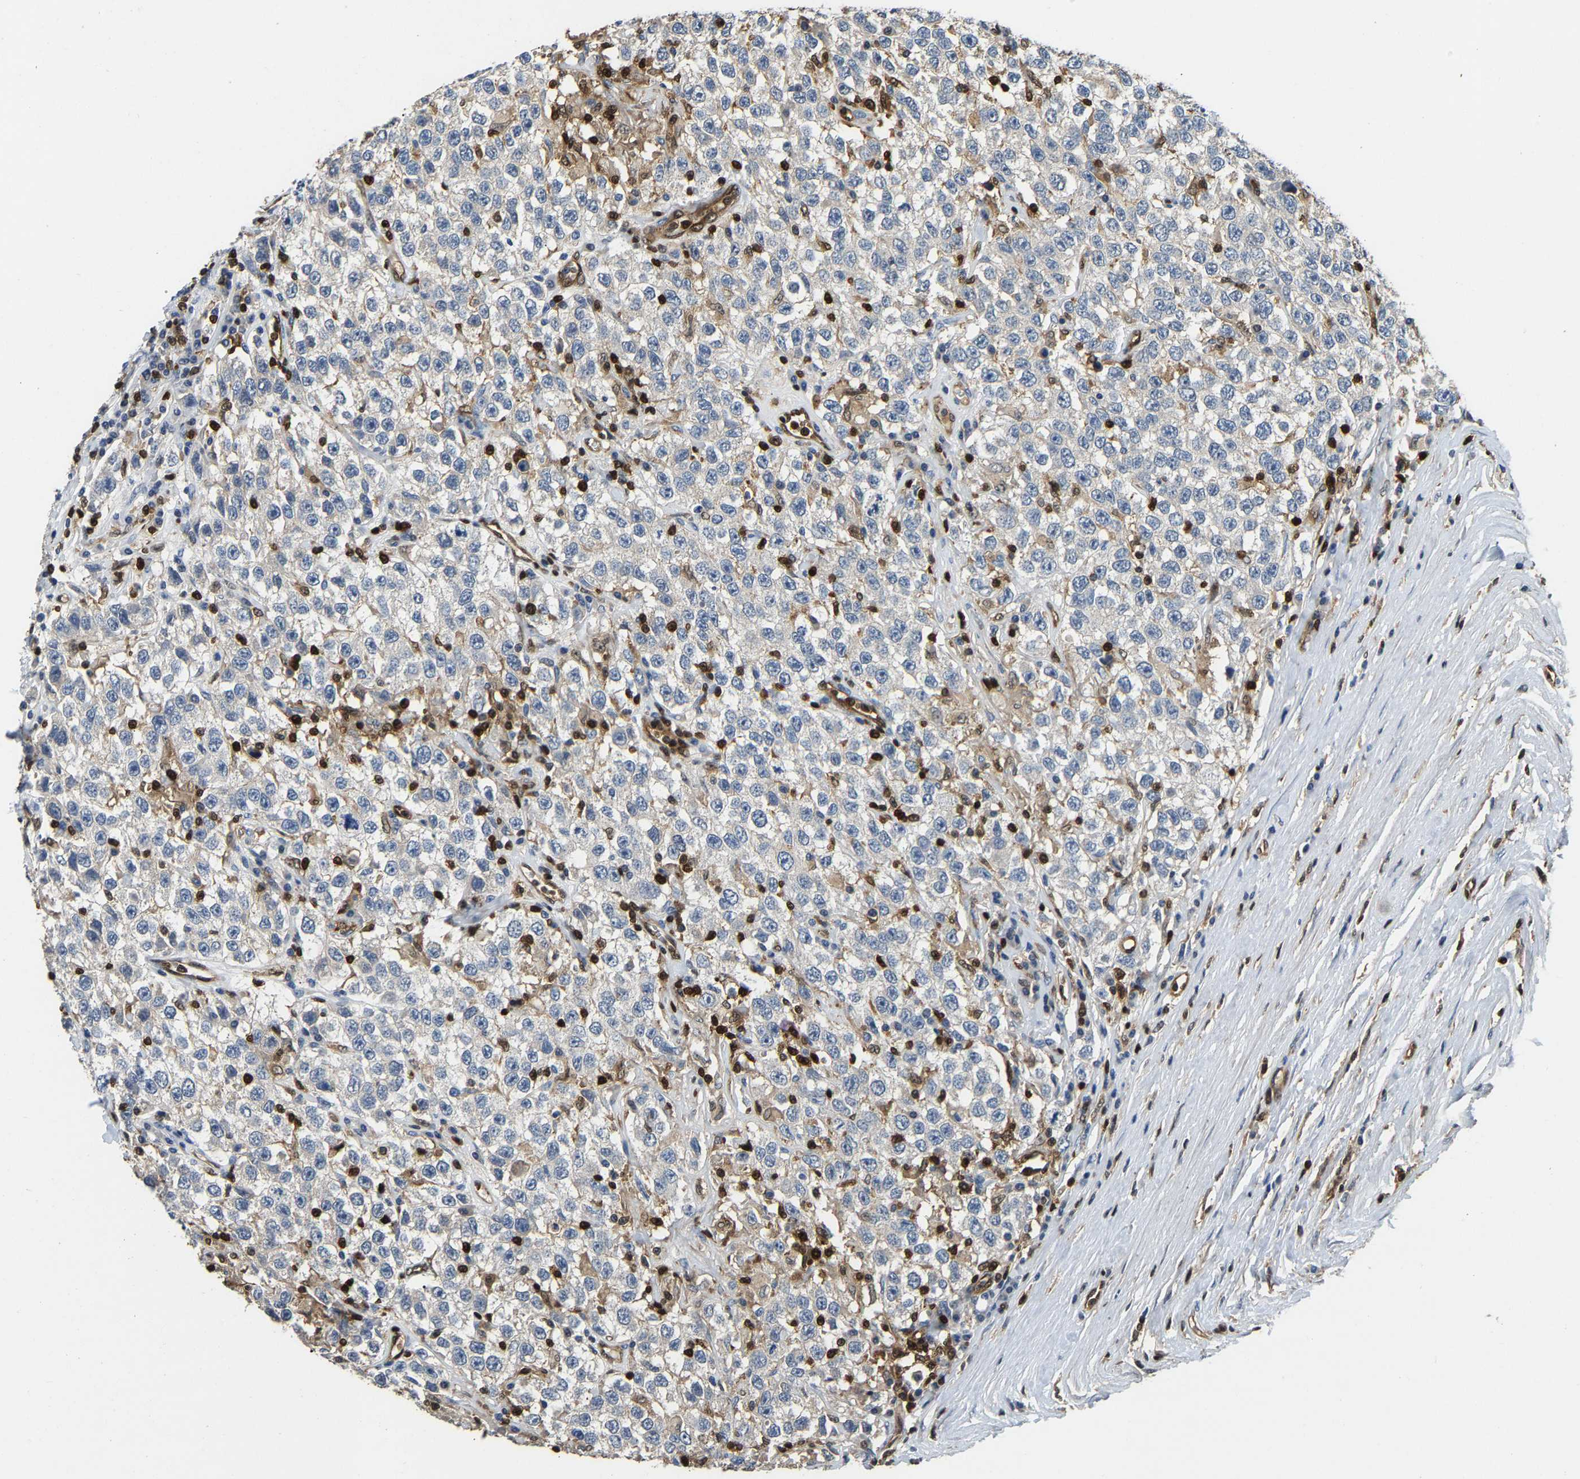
{"staining": {"intensity": "negative", "quantity": "none", "location": "none"}, "tissue": "testis cancer", "cell_type": "Tumor cells", "image_type": "cancer", "snomed": [{"axis": "morphology", "description": "Seminoma, NOS"}, {"axis": "topography", "description": "Testis"}], "caption": "High magnification brightfield microscopy of testis cancer (seminoma) stained with DAB (3,3'-diaminobenzidine) (brown) and counterstained with hematoxylin (blue): tumor cells show no significant expression. (Immunohistochemistry (ihc), brightfield microscopy, high magnification).", "gene": "GIMAP7", "patient": {"sex": "male", "age": 41}}